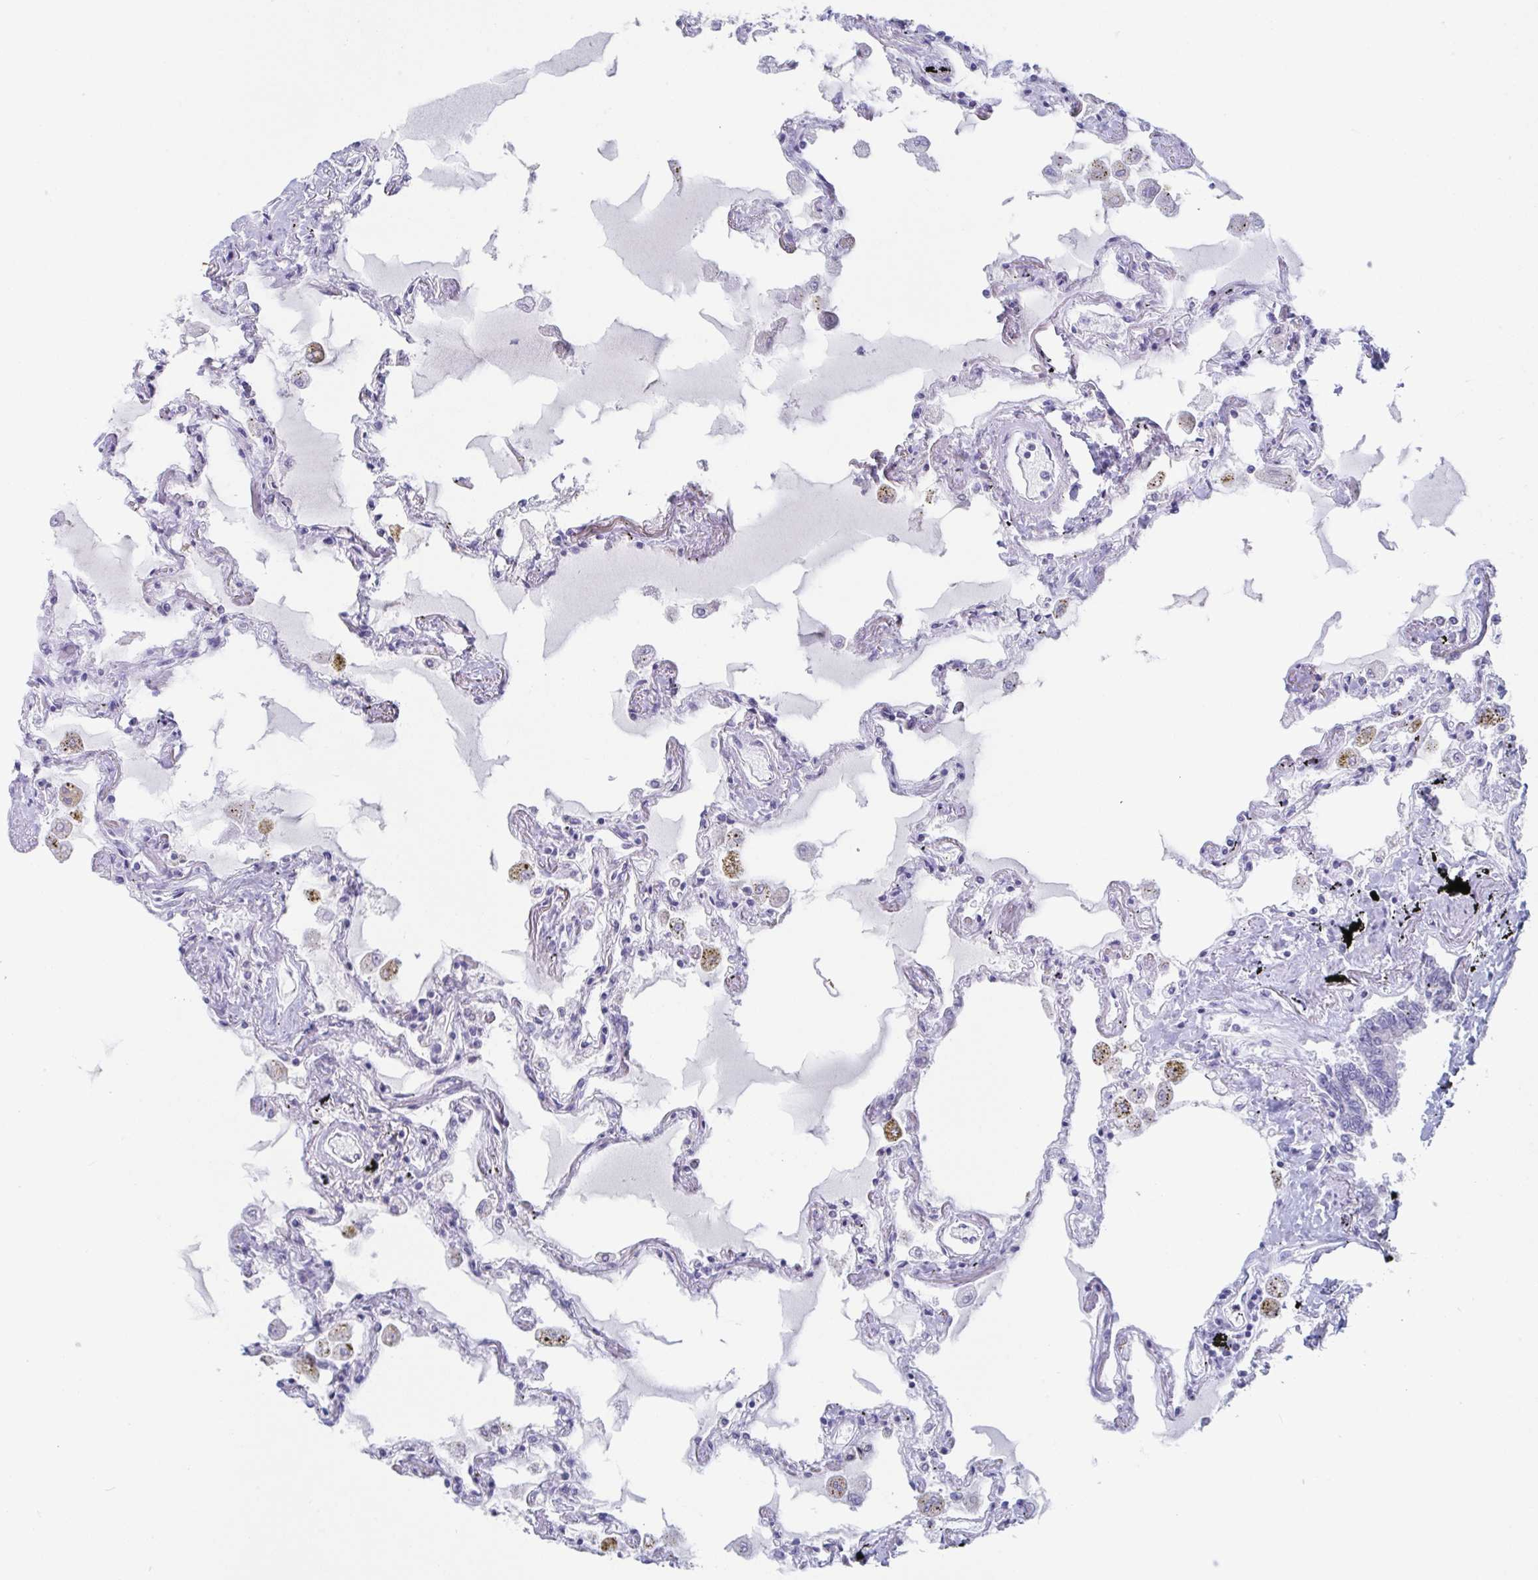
{"staining": {"intensity": "negative", "quantity": "none", "location": "none"}, "tissue": "lung", "cell_type": "Alveolar cells", "image_type": "normal", "snomed": [{"axis": "morphology", "description": "Normal tissue, NOS"}, {"axis": "morphology", "description": "Adenocarcinoma, NOS"}, {"axis": "topography", "description": "Cartilage tissue"}, {"axis": "topography", "description": "Lung"}], "caption": "Immunohistochemical staining of benign human lung exhibits no significant expression in alveolar cells. (Brightfield microscopy of DAB (3,3'-diaminobenzidine) immunohistochemistry (IHC) at high magnification).", "gene": "CYP4F11", "patient": {"sex": "female", "age": 67}}